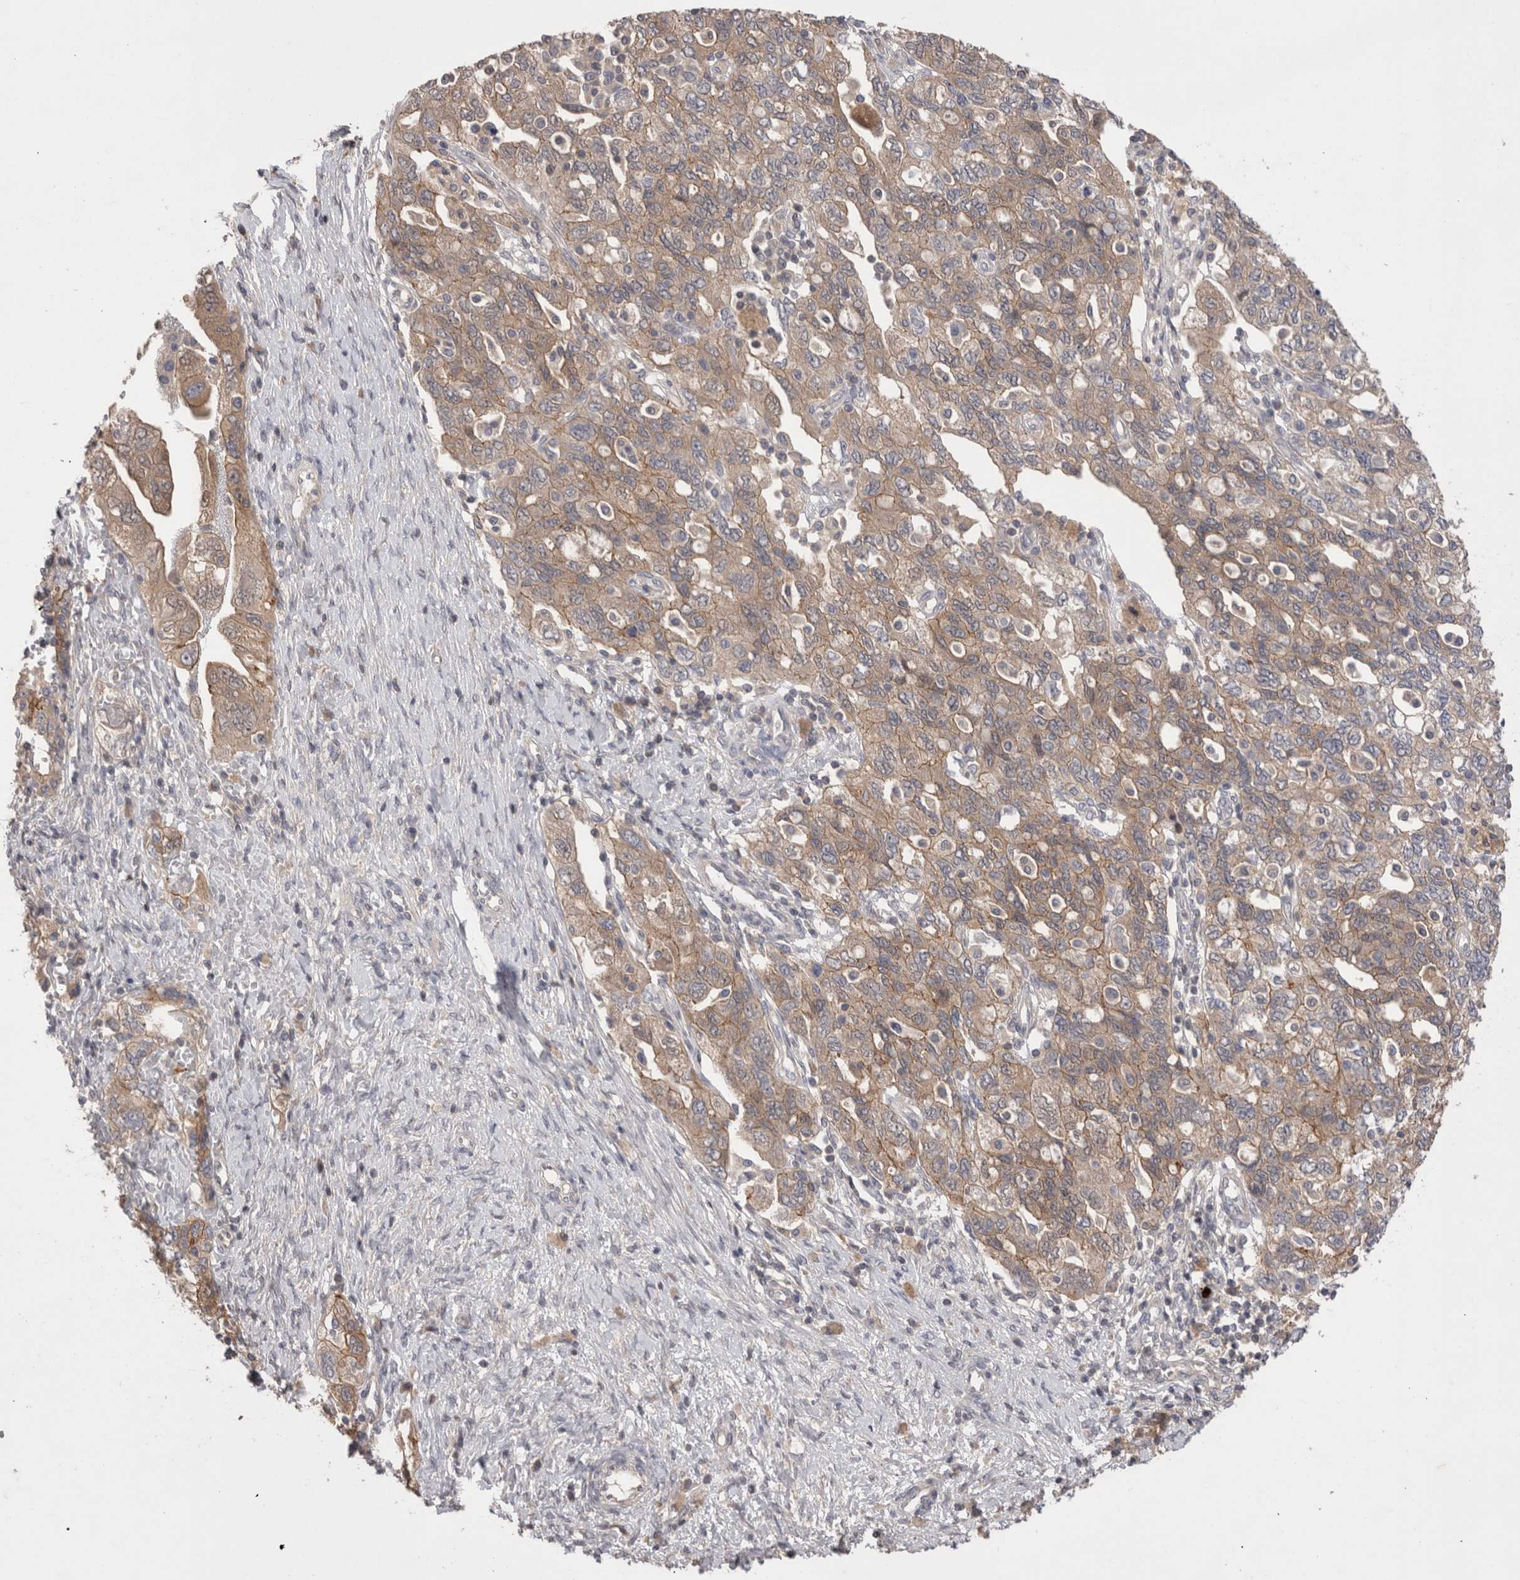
{"staining": {"intensity": "weak", "quantity": ">75%", "location": "cytoplasmic/membranous"}, "tissue": "ovarian cancer", "cell_type": "Tumor cells", "image_type": "cancer", "snomed": [{"axis": "morphology", "description": "Carcinoma, NOS"}, {"axis": "morphology", "description": "Cystadenocarcinoma, serous, NOS"}, {"axis": "topography", "description": "Ovary"}], "caption": "An immunohistochemistry (IHC) micrograph of neoplastic tissue is shown. Protein staining in brown shows weak cytoplasmic/membranous positivity in ovarian cancer (carcinoma) within tumor cells.", "gene": "OTOR", "patient": {"sex": "female", "age": 69}}